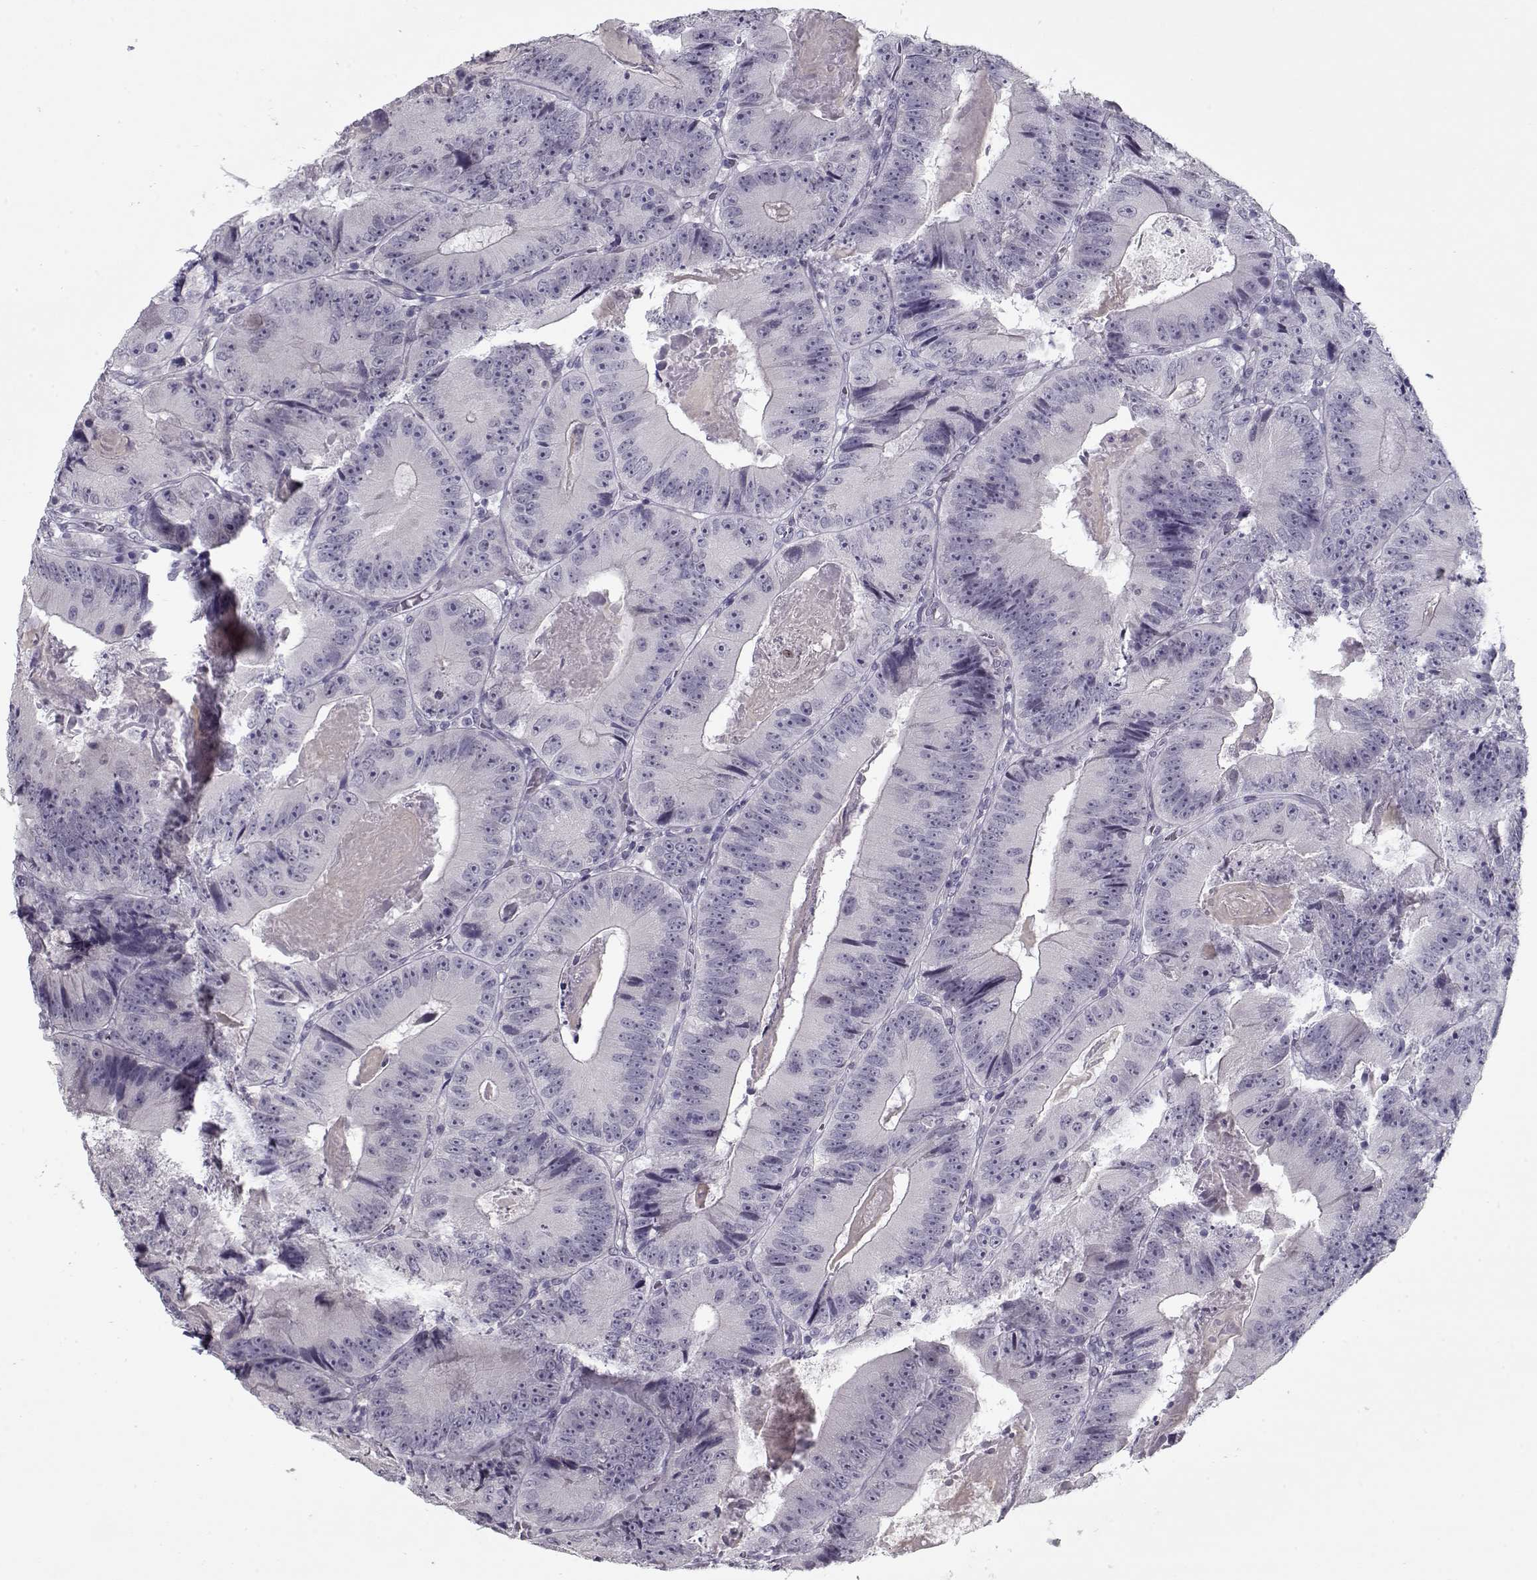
{"staining": {"intensity": "negative", "quantity": "none", "location": "none"}, "tissue": "colorectal cancer", "cell_type": "Tumor cells", "image_type": "cancer", "snomed": [{"axis": "morphology", "description": "Adenocarcinoma, NOS"}, {"axis": "topography", "description": "Colon"}], "caption": "Colorectal cancer stained for a protein using immunohistochemistry (IHC) reveals no staining tumor cells.", "gene": "CIBAR1", "patient": {"sex": "female", "age": 86}}